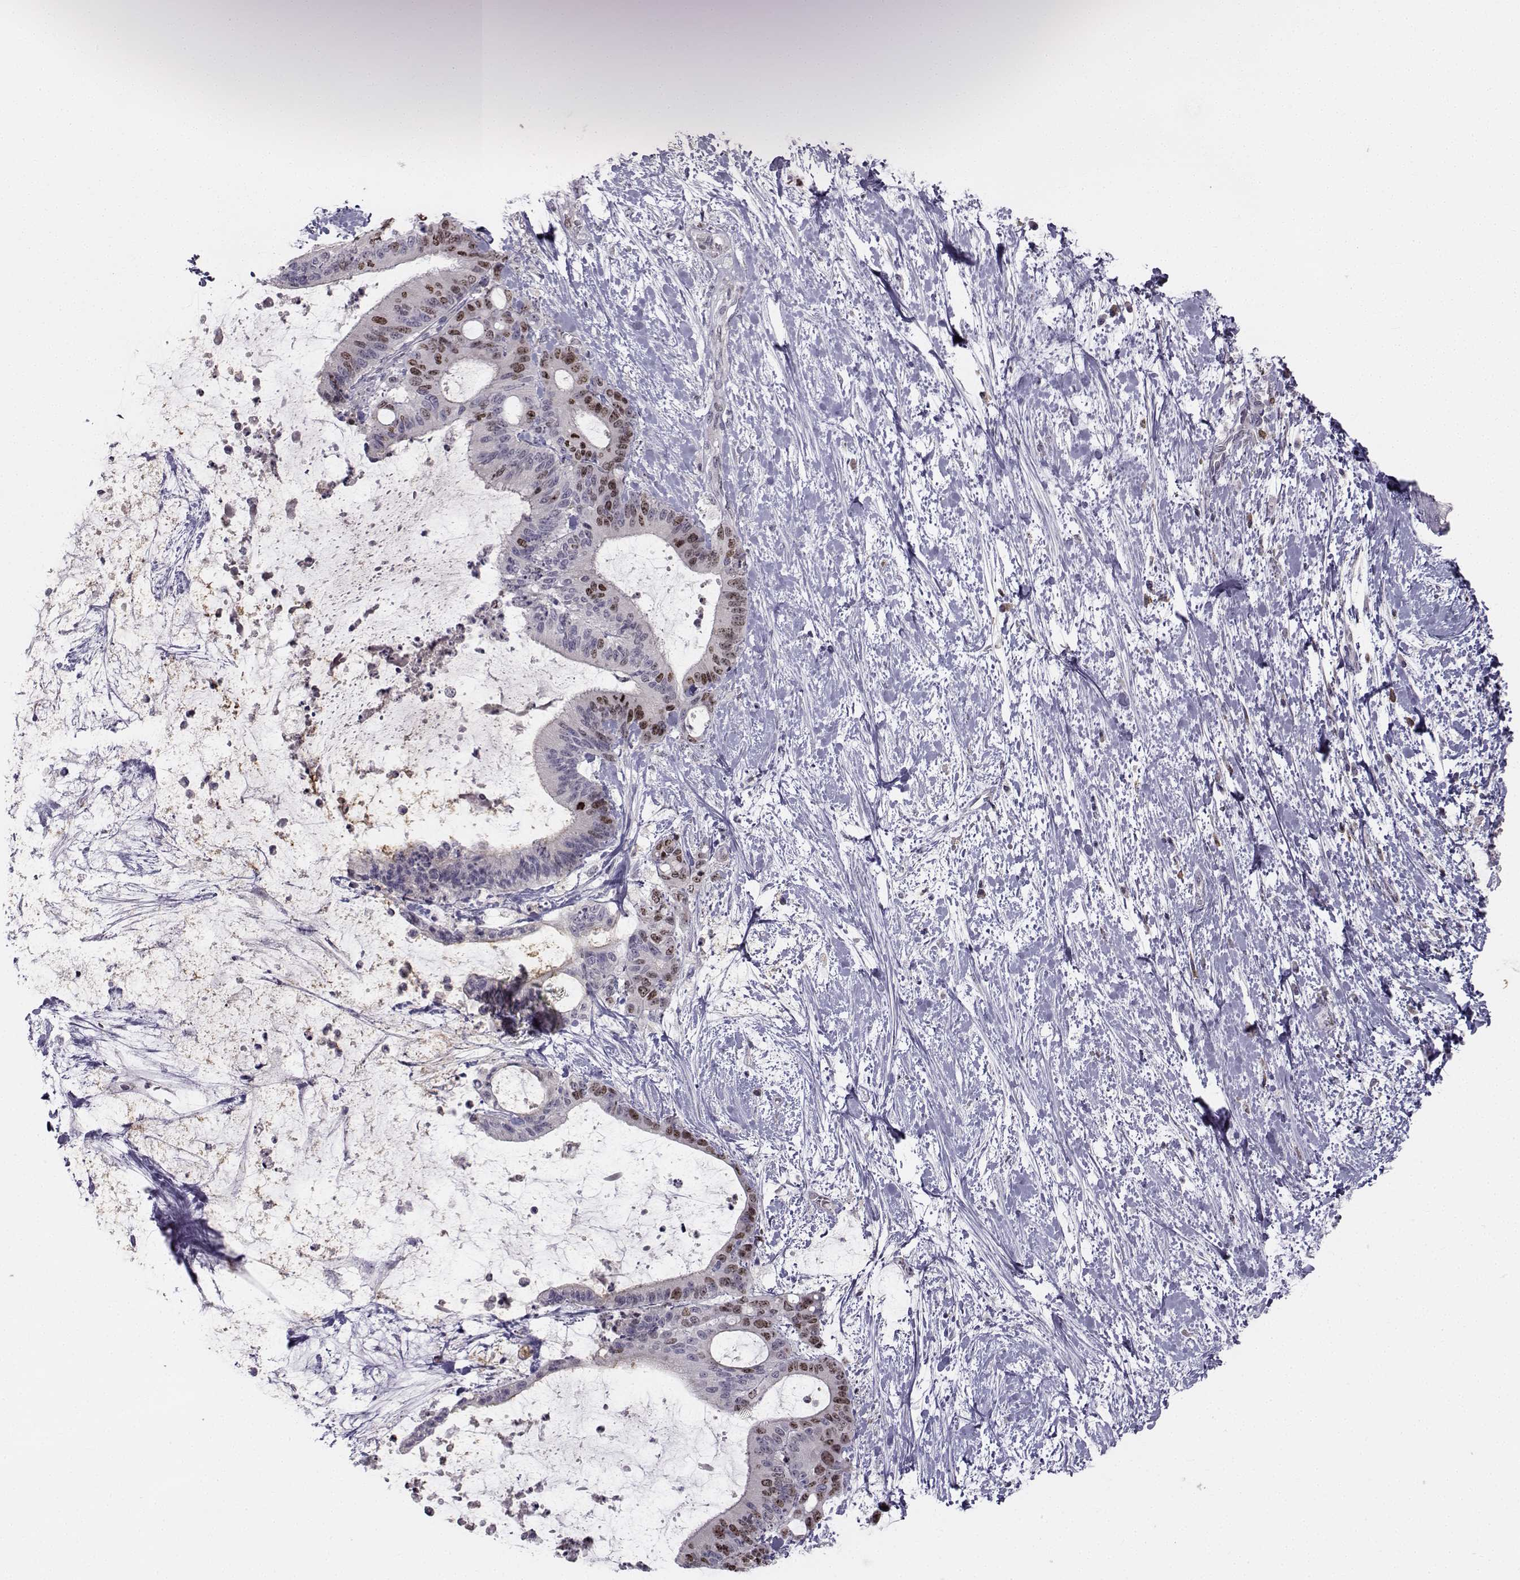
{"staining": {"intensity": "strong", "quantity": "<25%", "location": "nuclear"}, "tissue": "liver cancer", "cell_type": "Tumor cells", "image_type": "cancer", "snomed": [{"axis": "morphology", "description": "Cholangiocarcinoma"}, {"axis": "topography", "description": "Liver"}], "caption": "Protein positivity by immunohistochemistry (IHC) demonstrates strong nuclear positivity in about <25% of tumor cells in cholangiocarcinoma (liver).", "gene": "LRP8", "patient": {"sex": "female", "age": 73}}